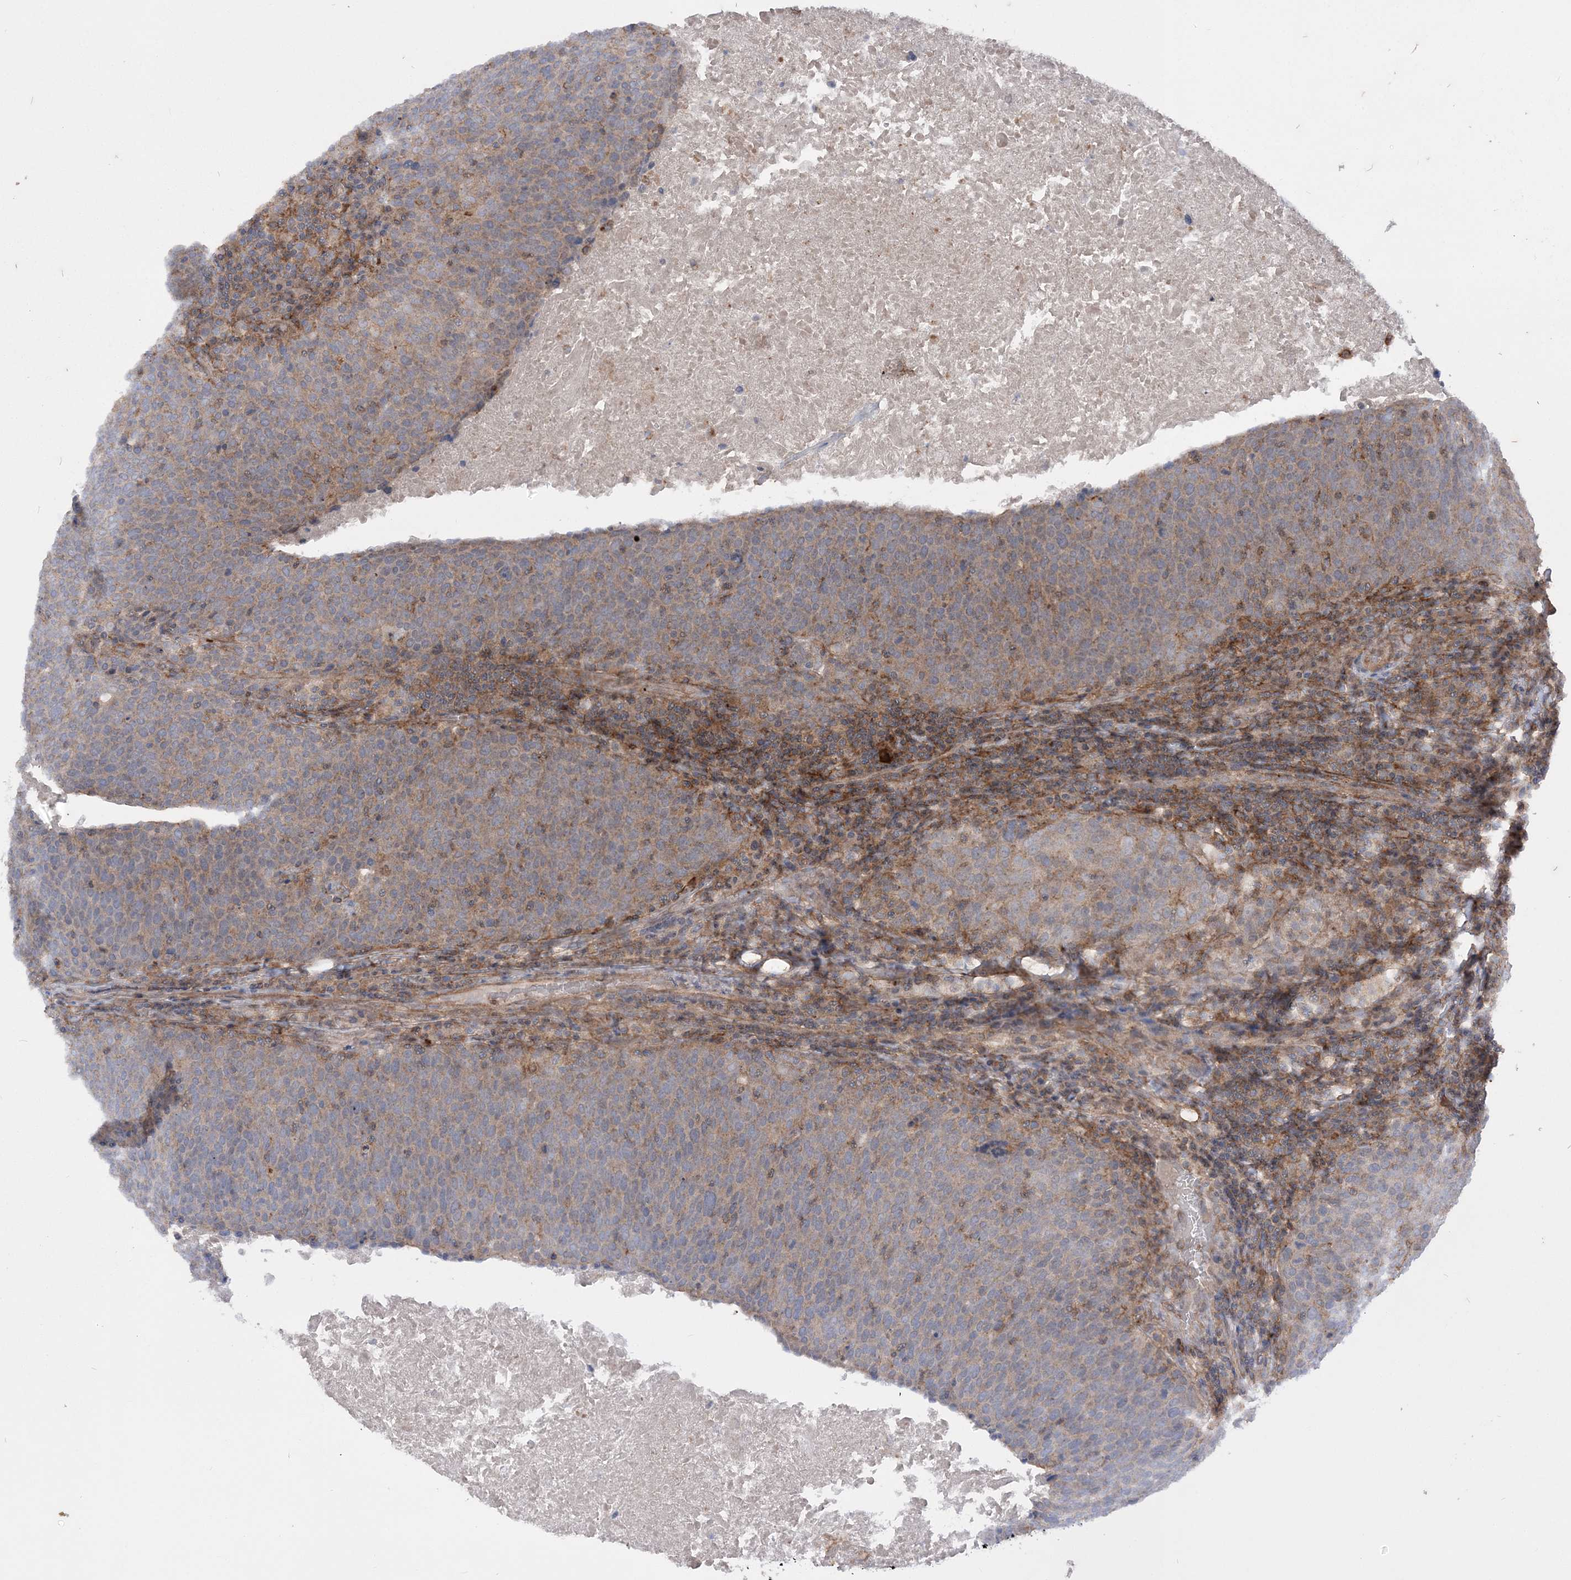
{"staining": {"intensity": "weak", "quantity": "<25%", "location": "cytoplasmic/membranous"}, "tissue": "head and neck cancer", "cell_type": "Tumor cells", "image_type": "cancer", "snomed": [{"axis": "morphology", "description": "Squamous cell carcinoma, NOS"}, {"axis": "morphology", "description": "Squamous cell carcinoma, metastatic, NOS"}, {"axis": "topography", "description": "Lymph node"}, {"axis": "topography", "description": "Head-Neck"}], "caption": "Tumor cells show no significant expression in head and neck squamous cell carcinoma.", "gene": "SLFN14", "patient": {"sex": "male", "age": 62}}